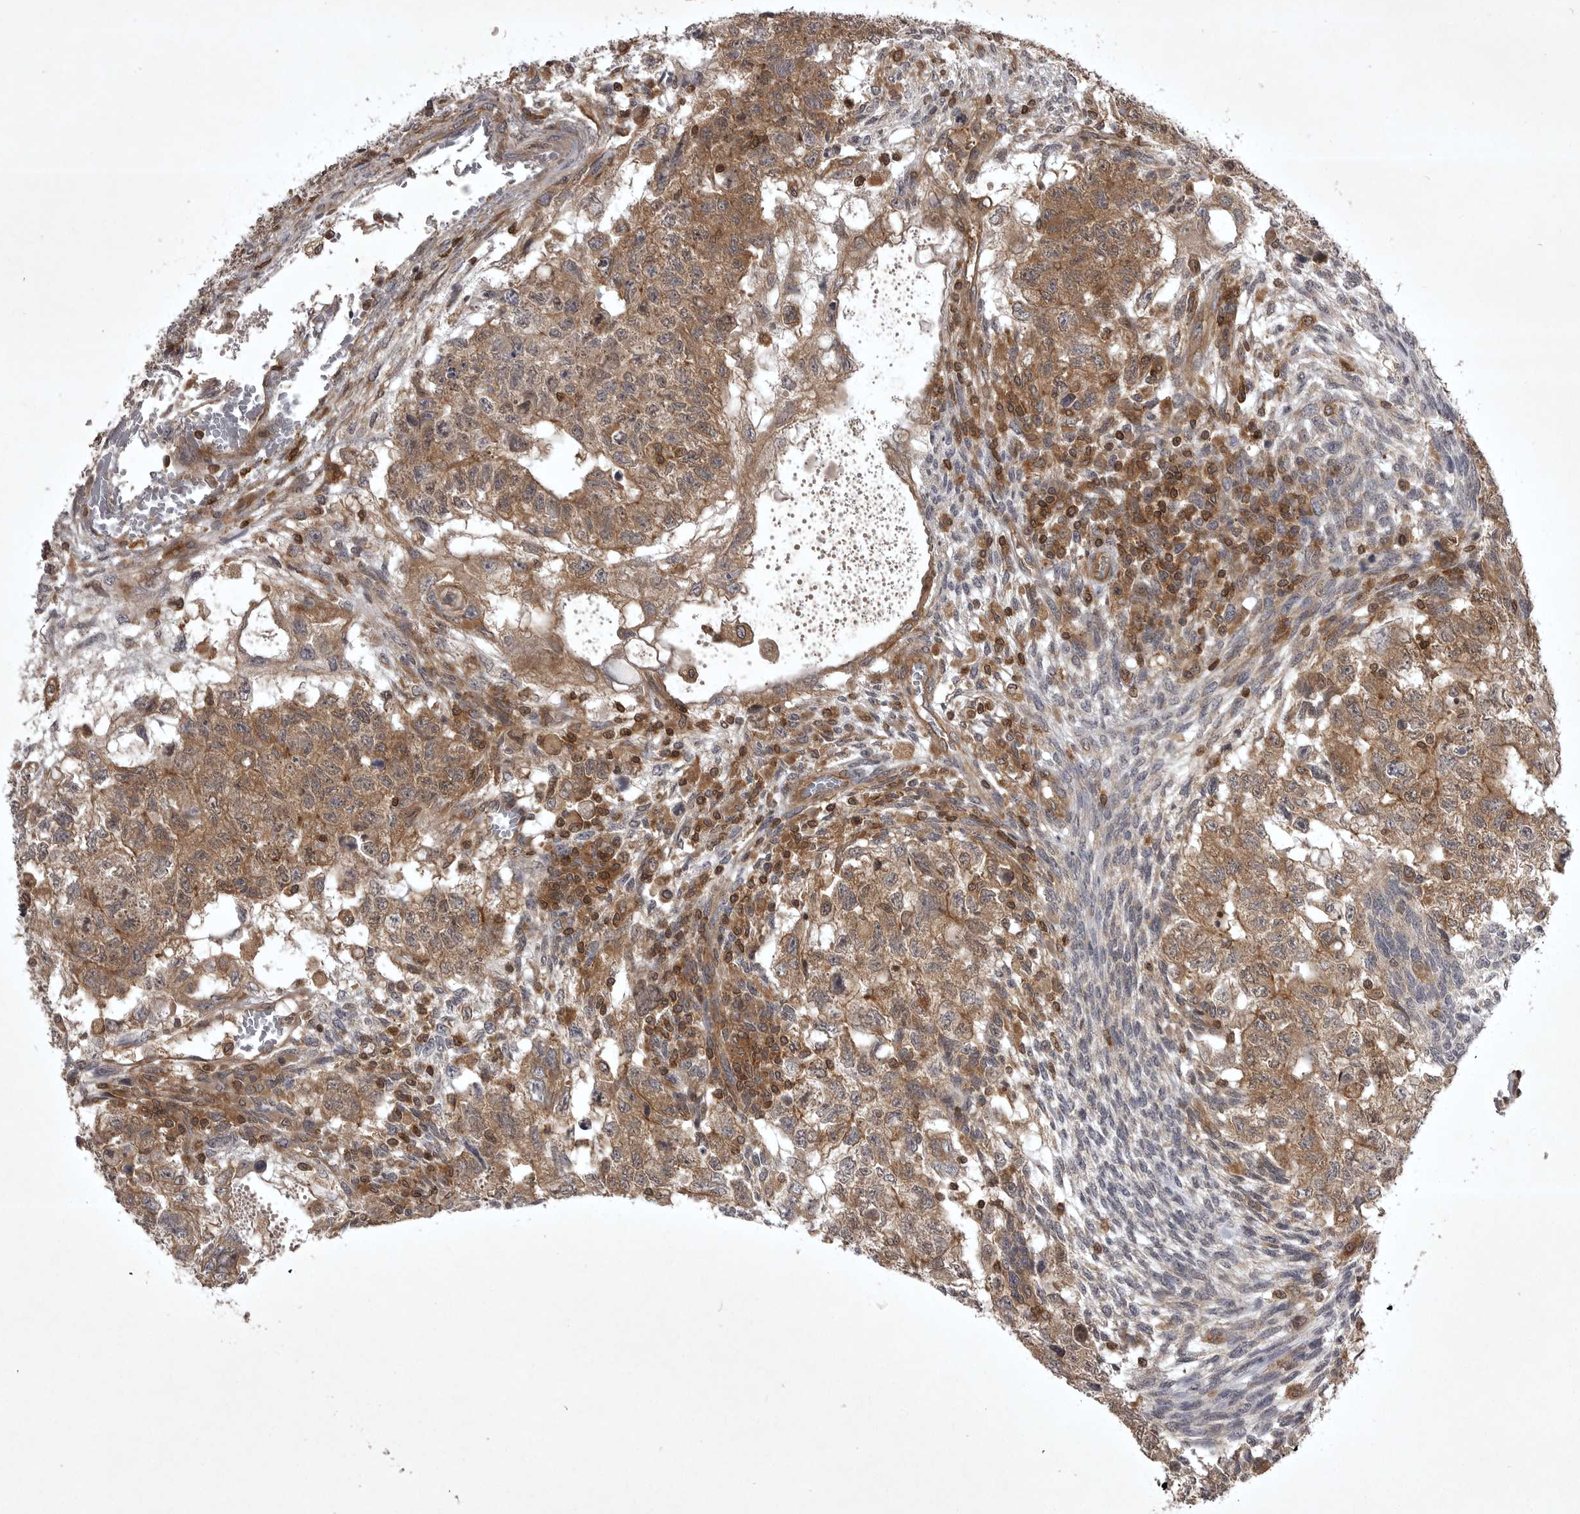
{"staining": {"intensity": "moderate", "quantity": ">75%", "location": "cytoplasmic/membranous"}, "tissue": "testis cancer", "cell_type": "Tumor cells", "image_type": "cancer", "snomed": [{"axis": "morphology", "description": "Normal tissue, NOS"}, {"axis": "morphology", "description": "Carcinoma, Embryonal, NOS"}, {"axis": "topography", "description": "Testis"}], "caption": "Embryonal carcinoma (testis) stained for a protein displays moderate cytoplasmic/membranous positivity in tumor cells.", "gene": "STK24", "patient": {"sex": "male", "age": 36}}